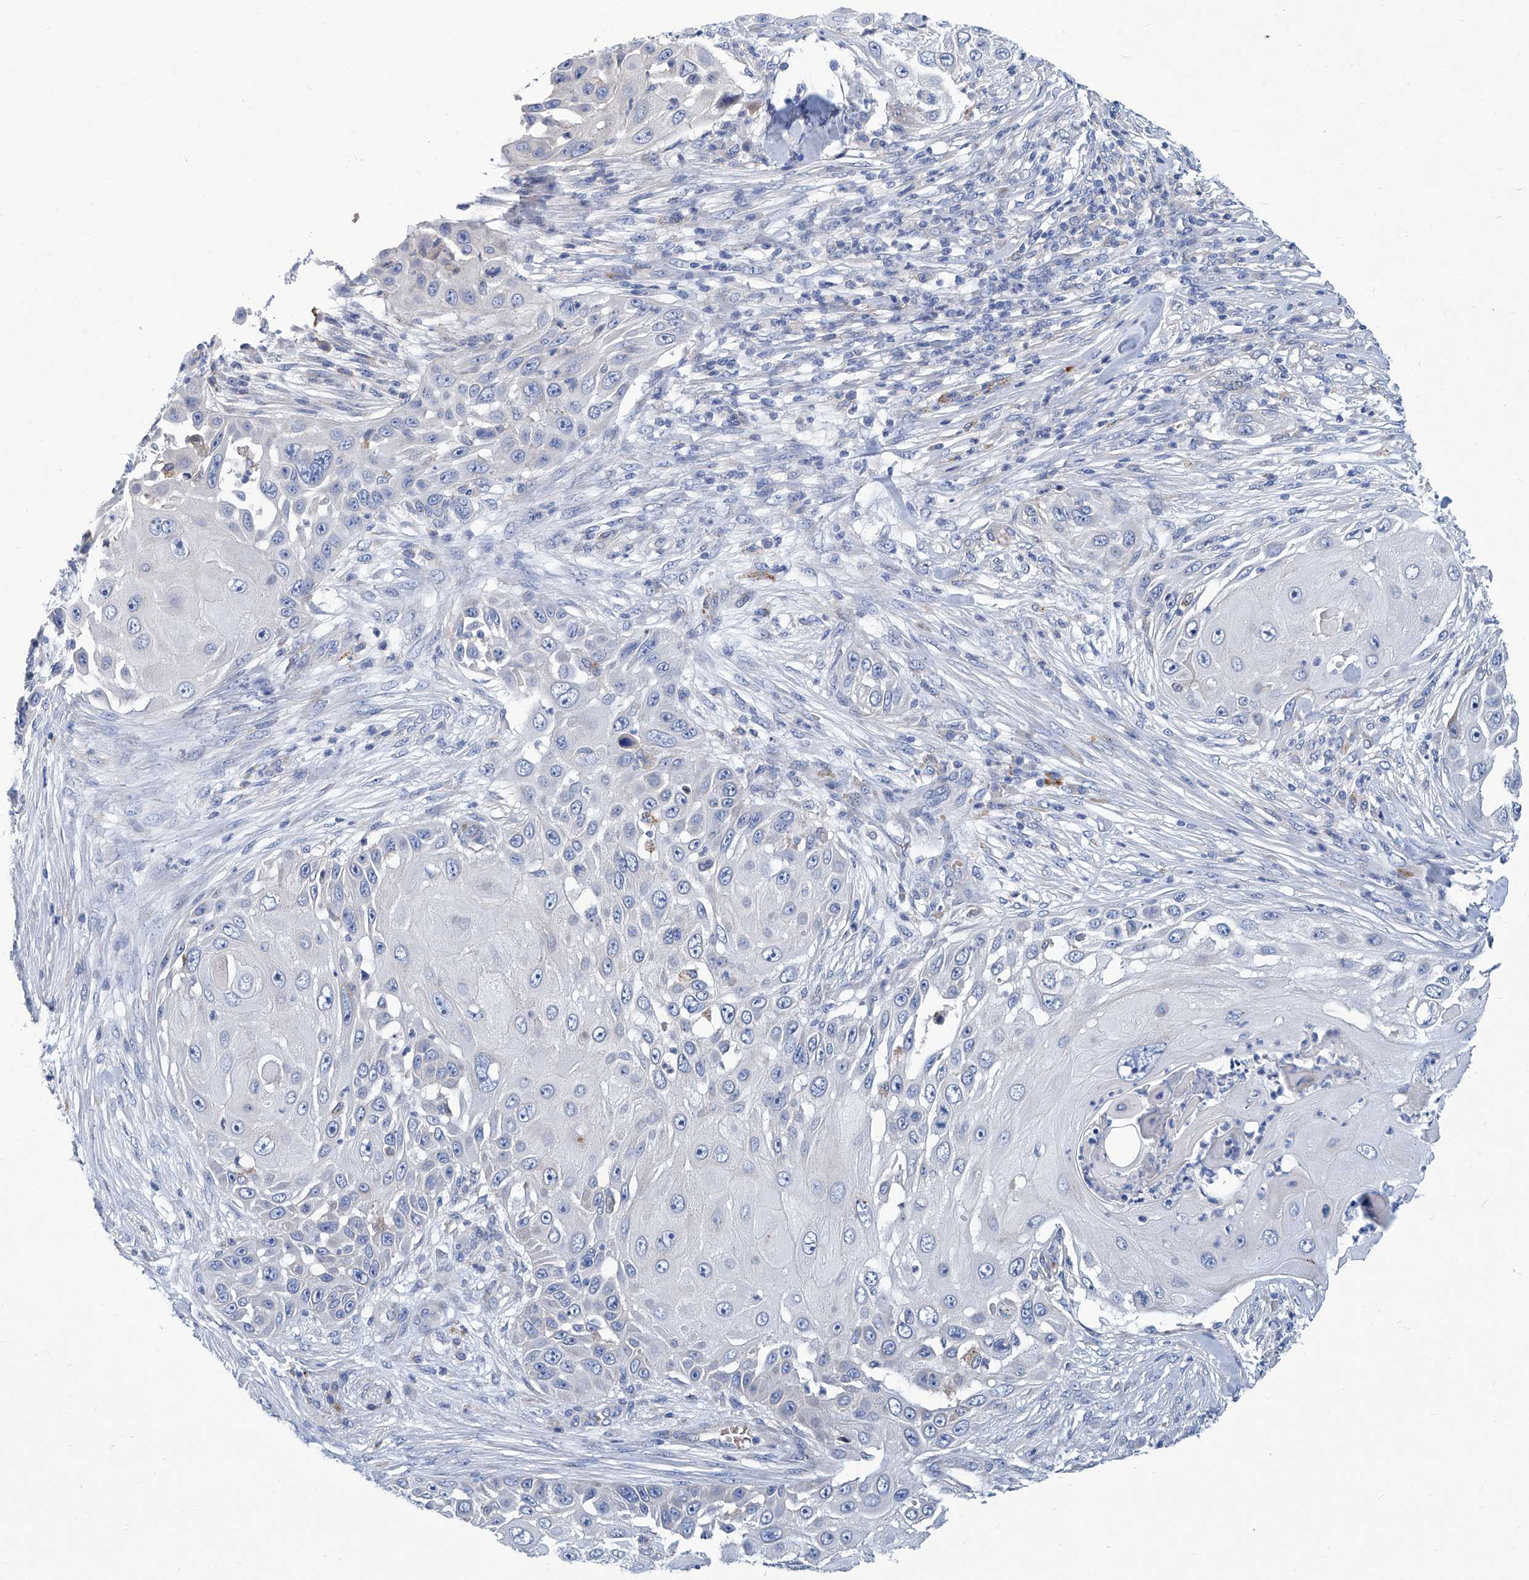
{"staining": {"intensity": "negative", "quantity": "none", "location": "none"}, "tissue": "skin cancer", "cell_type": "Tumor cells", "image_type": "cancer", "snomed": [{"axis": "morphology", "description": "Squamous cell carcinoma, NOS"}, {"axis": "topography", "description": "Skin"}], "caption": "DAB (3,3'-diaminobenzidine) immunohistochemical staining of skin cancer demonstrates no significant expression in tumor cells. The staining was performed using DAB (3,3'-diaminobenzidine) to visualize the protein expression in brown, while the nuclei were stained in blue with hematoxylin (Magnification: 20x).", "gene": "FPR2", "patient": {"sex": "female", "age": 44}}